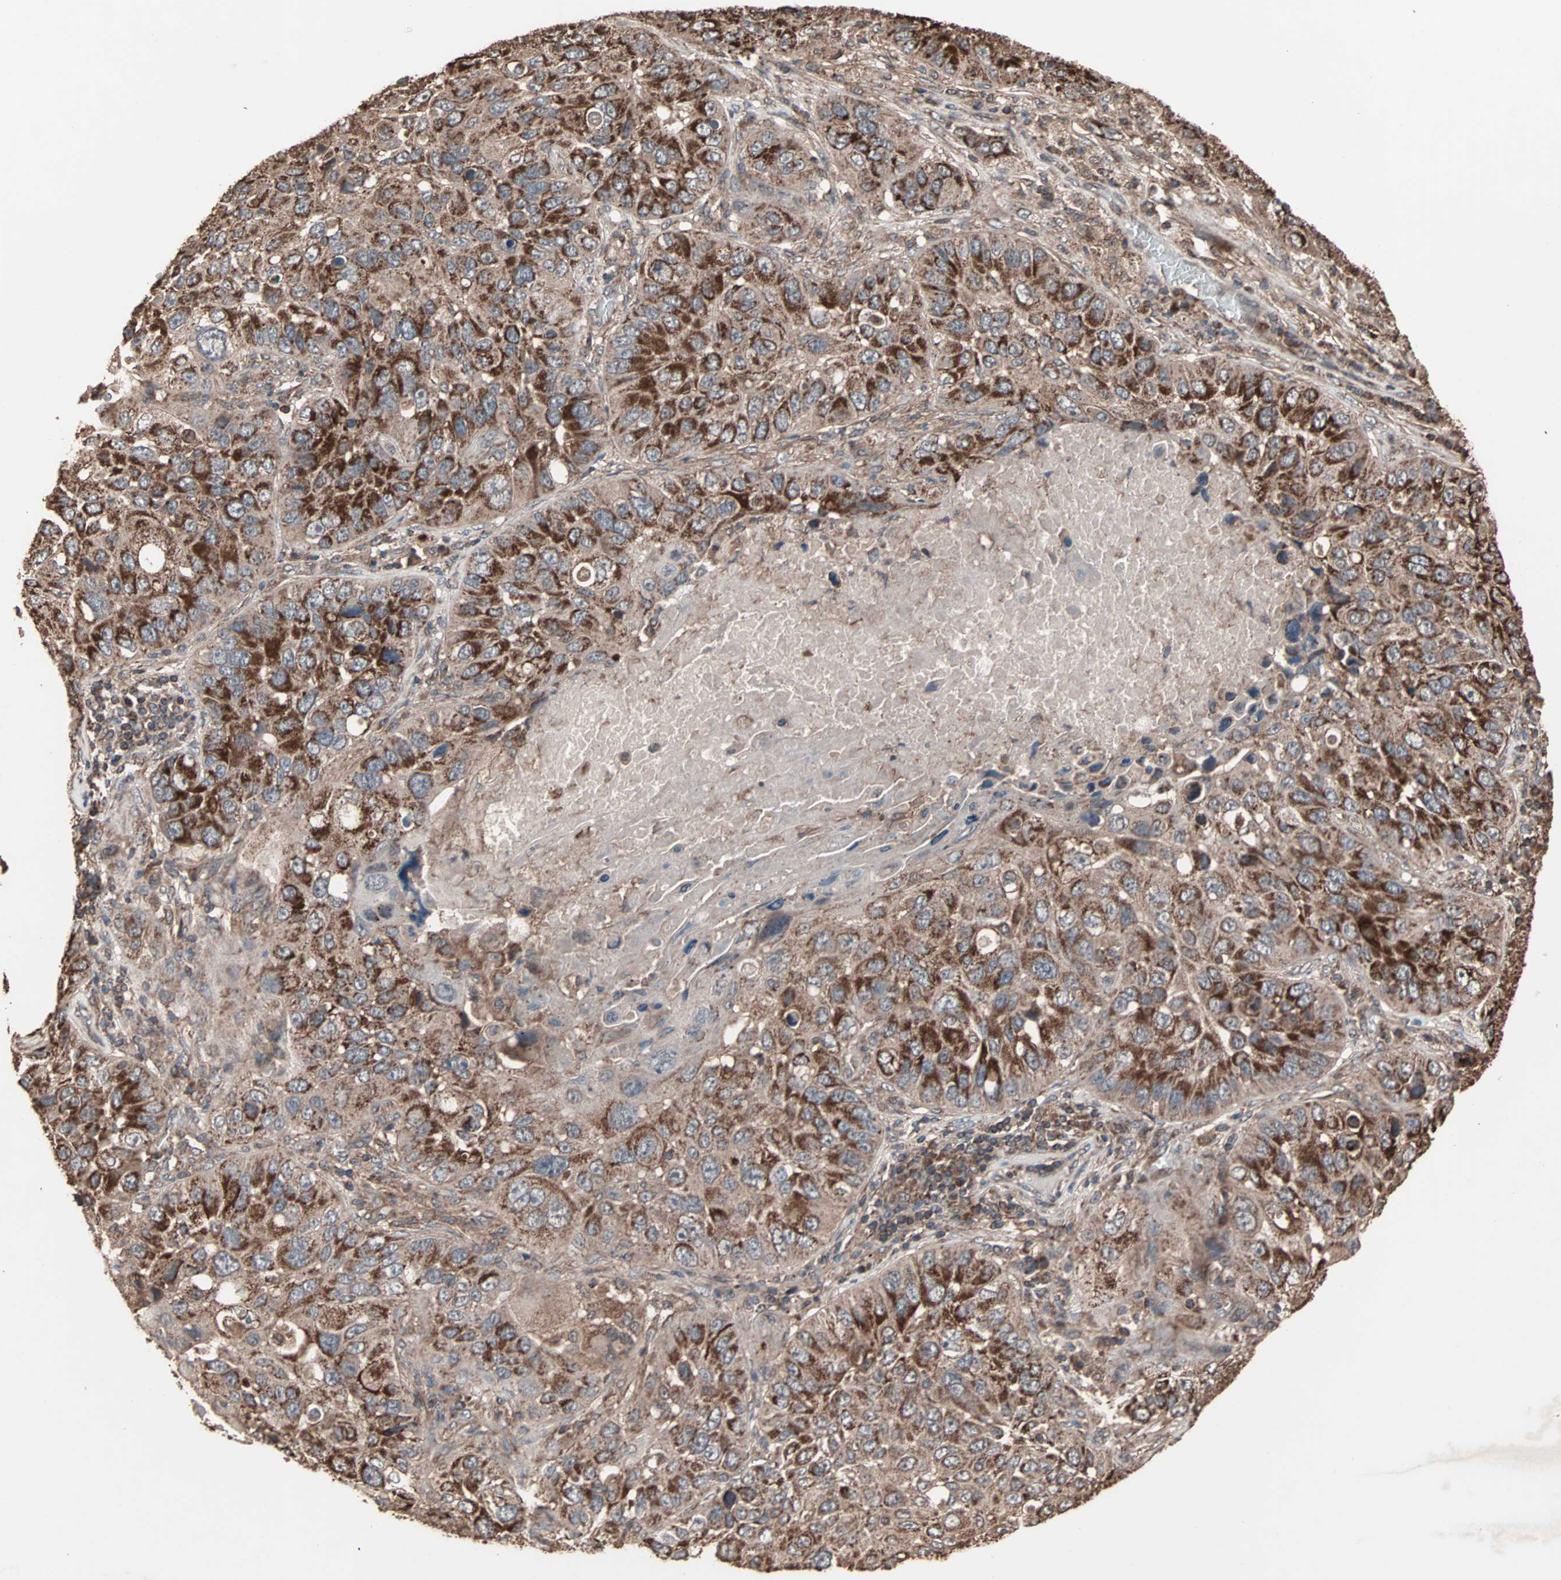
{"staining": {"intensity": "strong", "quantity": ">75%", "location": "cytoplasmic/membranous"}, "tissue": "lung cancer", "cell_type": "Tumor cells", "image_type": "cancer", "snomed": [{"axis": "morphology", "description": "Squamous cell carcinoma, NOS"}, {"axis": "topography", "description": "Lung"}], "caption": "A brown stain shows strong cytoplasmic/membranous positivity of a protein in human lung cancer tumor cells.", "gene": "MRPL2", "patient": {"sex": "male", "age": 57}}